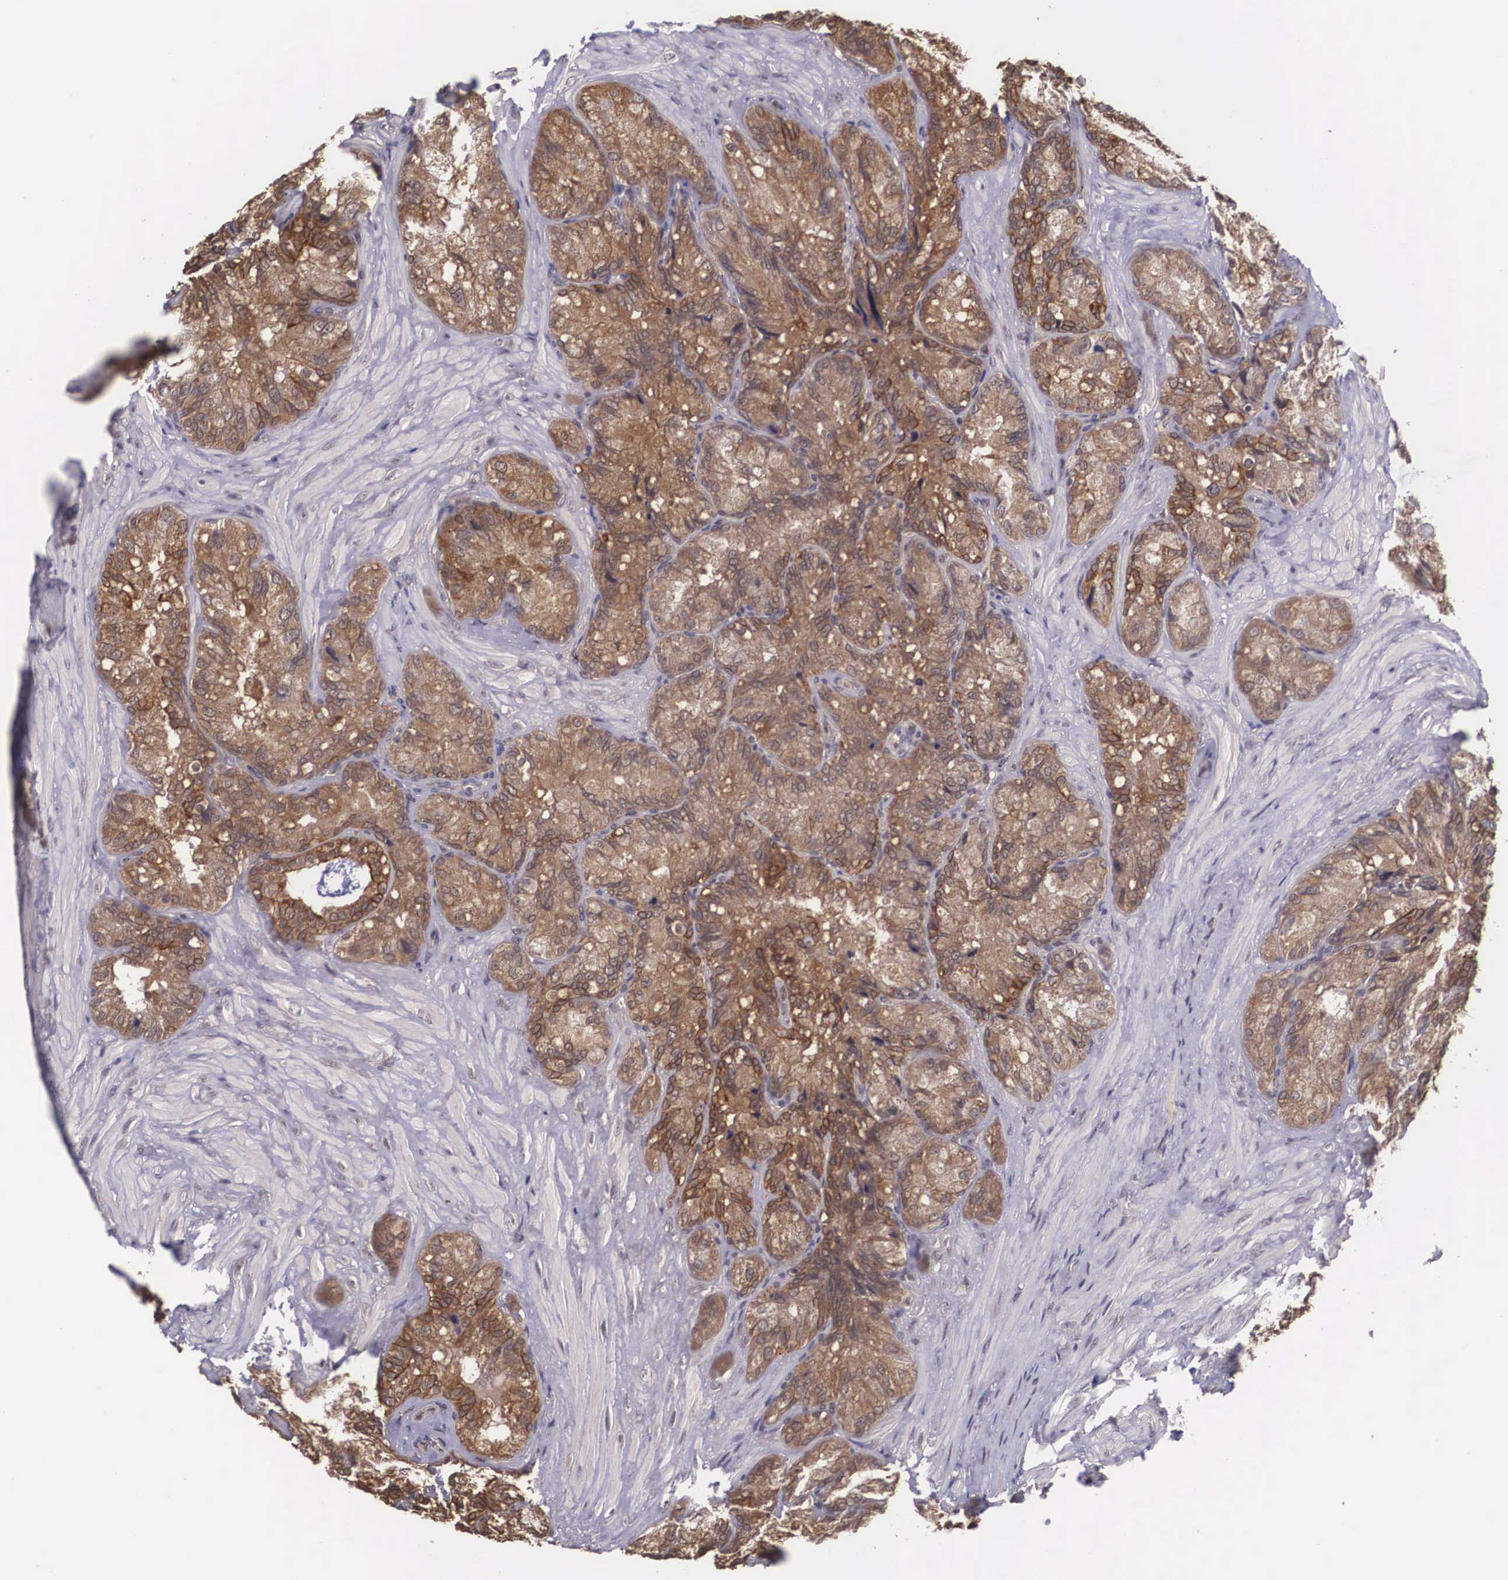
{"staining": {"intensity": "strong", "quantity": ">75%", "location": "cytoplasmic/membranous"}, "tissue": "seminal vesicle", "cell_type": "Glandular cells", "image_type": "normal", "snomed": [{"axis": "morphology", "description": "Normal tissue, NOS"}, {"axis": "topography", "description": "Seminal veicle"}], "caption": "Human seminal vesicle stained for a protein (brown) shows strong cytoplasmic/membranous positive expression in approximately >75% of glandular cells.", "gene": "VASH1", "patient": {"sex": "male", "age": 69}}